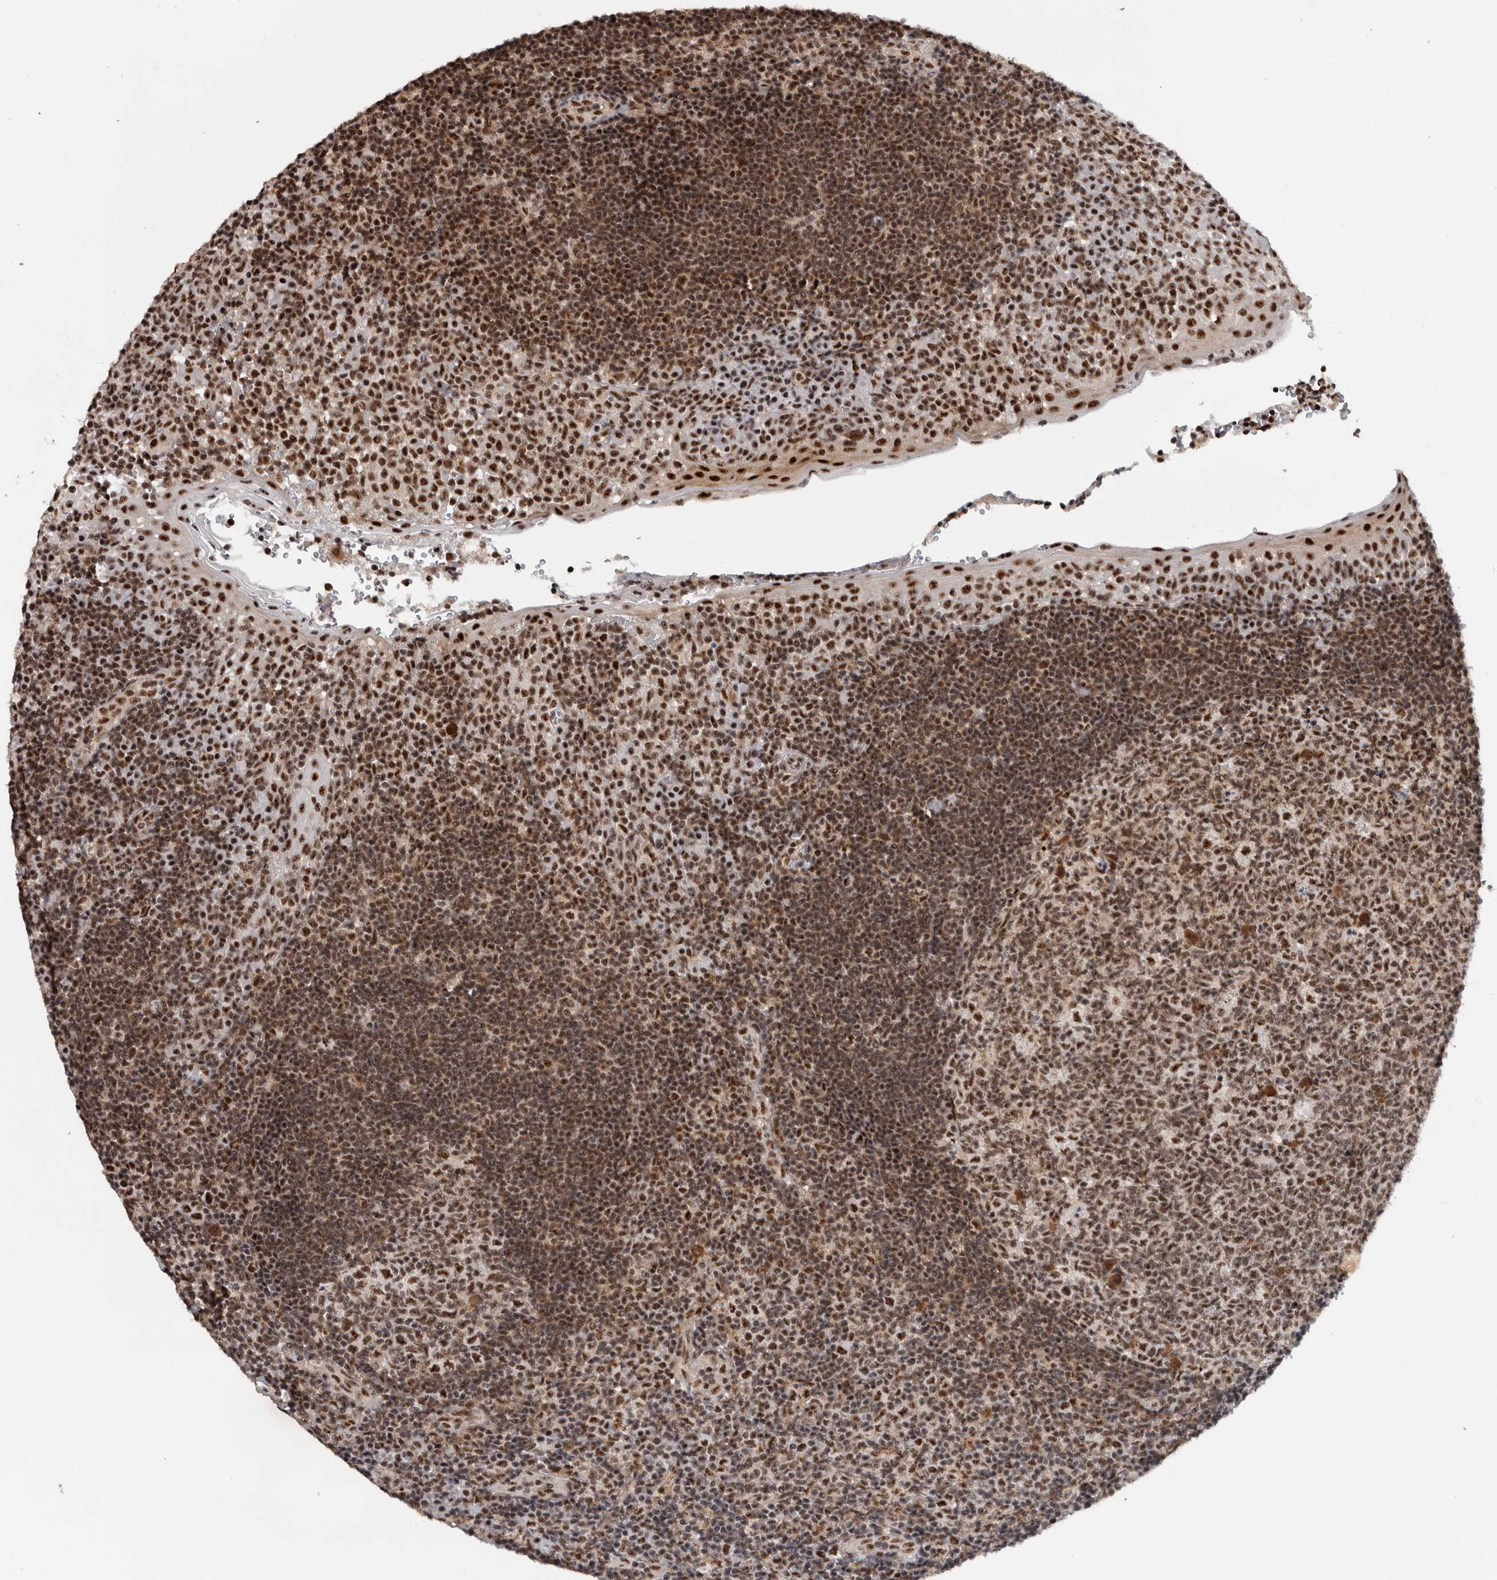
{"staining": {"intensity": "moderate", "quantity": ">75%", "location": "nuclear"}, "tissue": "tonsil", "cell_type": "Germinal center cells", "image_type": "normal", "snomed": [{"axis": "morphology", "description": "Normal tissue, NOS"}, {"axis": "topography", "description": "Tonsil"}], "caption": "Immunohistochemical staining of normal tonsil demonstrates moderate nuclear protein expression in about >75% of germinal center cells.", "gene": "MKNK1", "patient": {"sex": "female", "age": 40}}